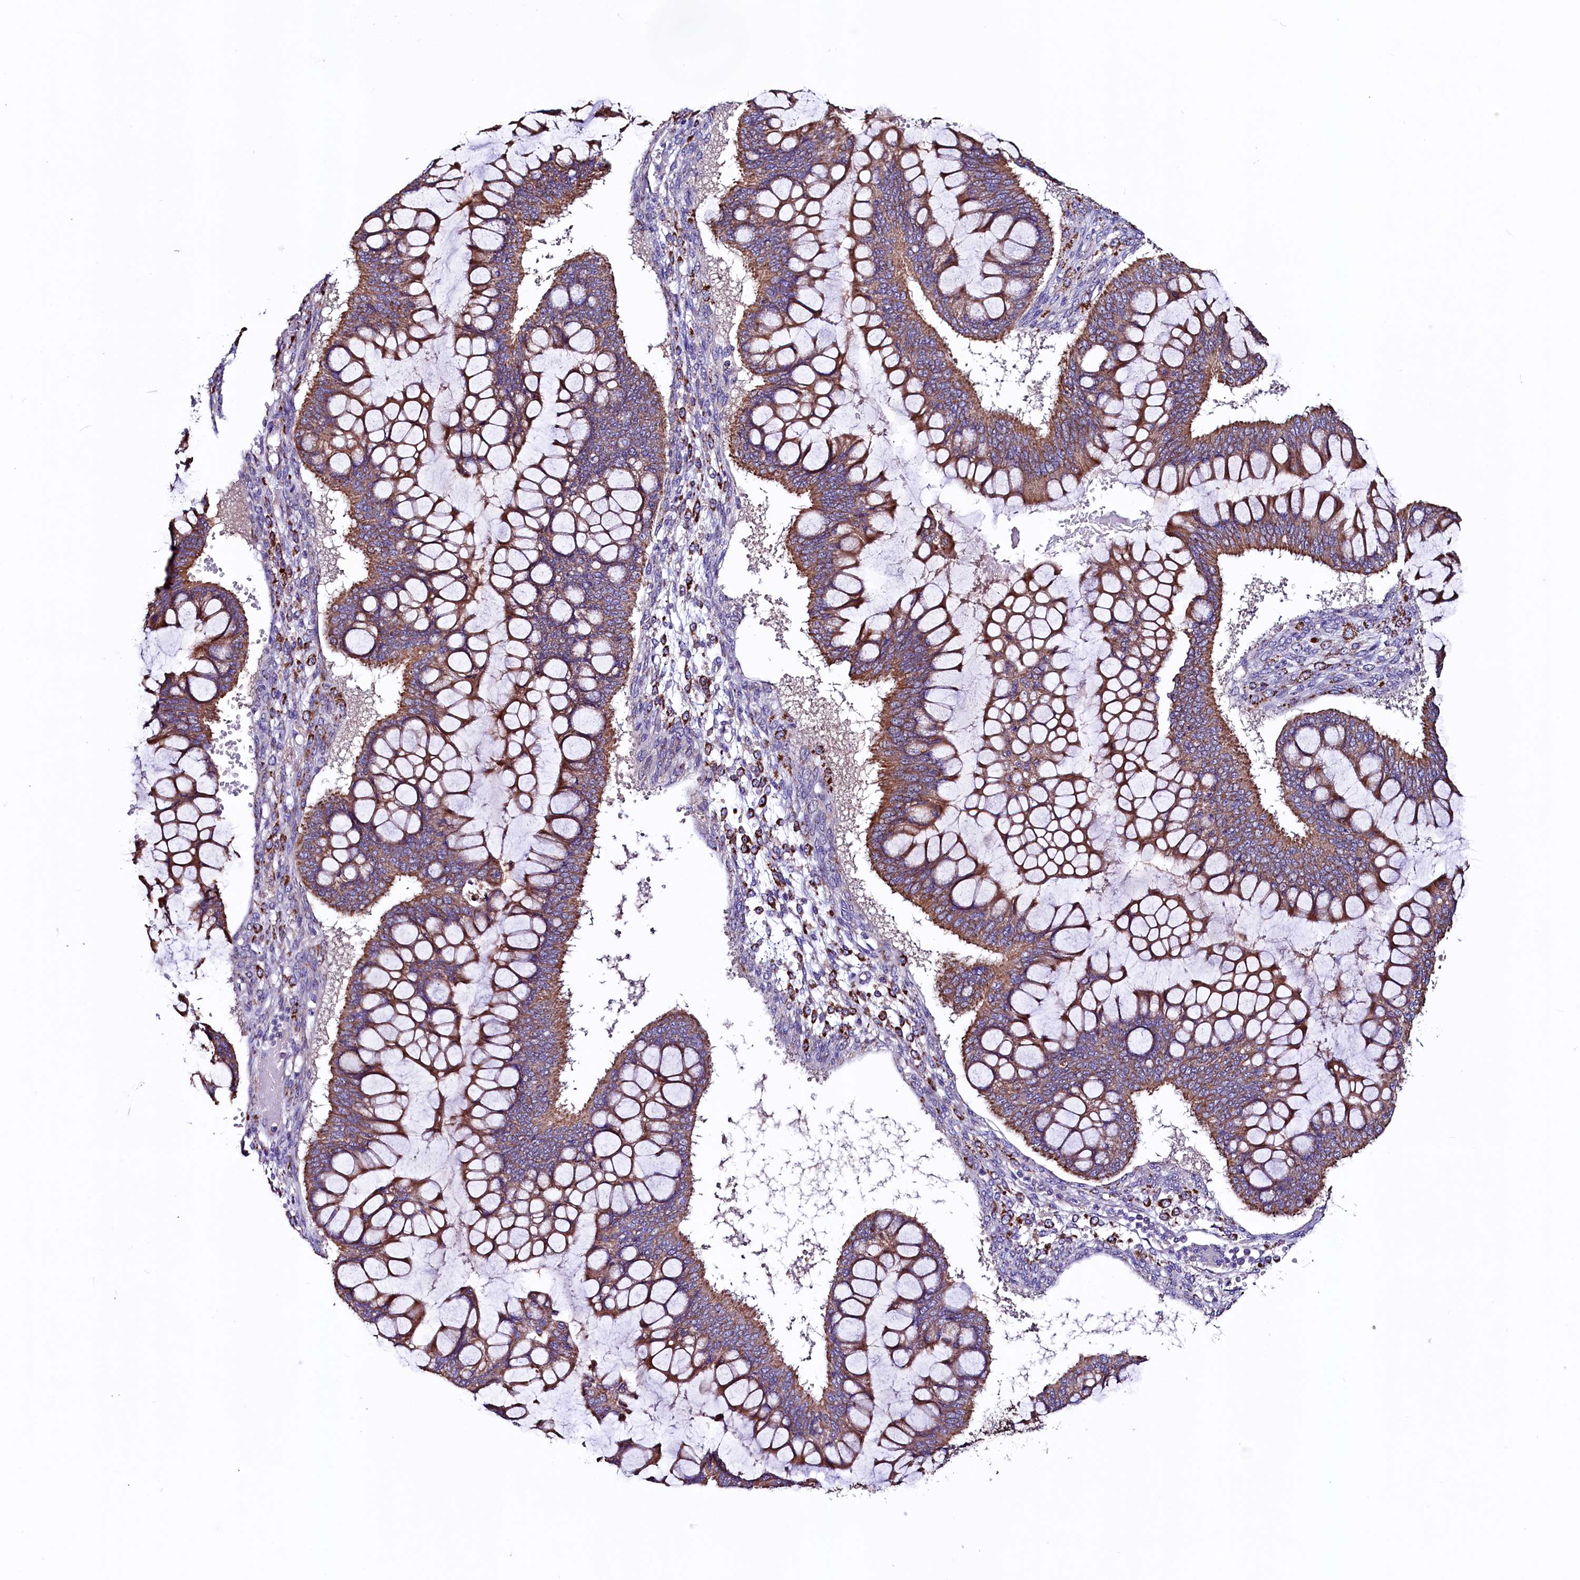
{"staining": {"intensity": "moderate", "quantity": ">75%", "location": "cytoplasmic/membranous"}, "tissue": "ovarian cancer", "cell_type": "Tumor cells", "image_type": "cancer", "snomed": [{"axis": "morphology", "description": "Cystadenocarcinoma, mucinous, NOS"}, {"axis": "topography", "description": "Ovary"}], "caption": "This image exhibits ovarian cancer (mucinous cystadenocarcinoma) stained with IHC to label a protein in brown. The cytoplasmic/membranous of tumor cells show moderate positivity for the protein. Nuclei are counter-stained blue.", "gene": "STARD5", "patient": {"sex": "female", "age": 73}}